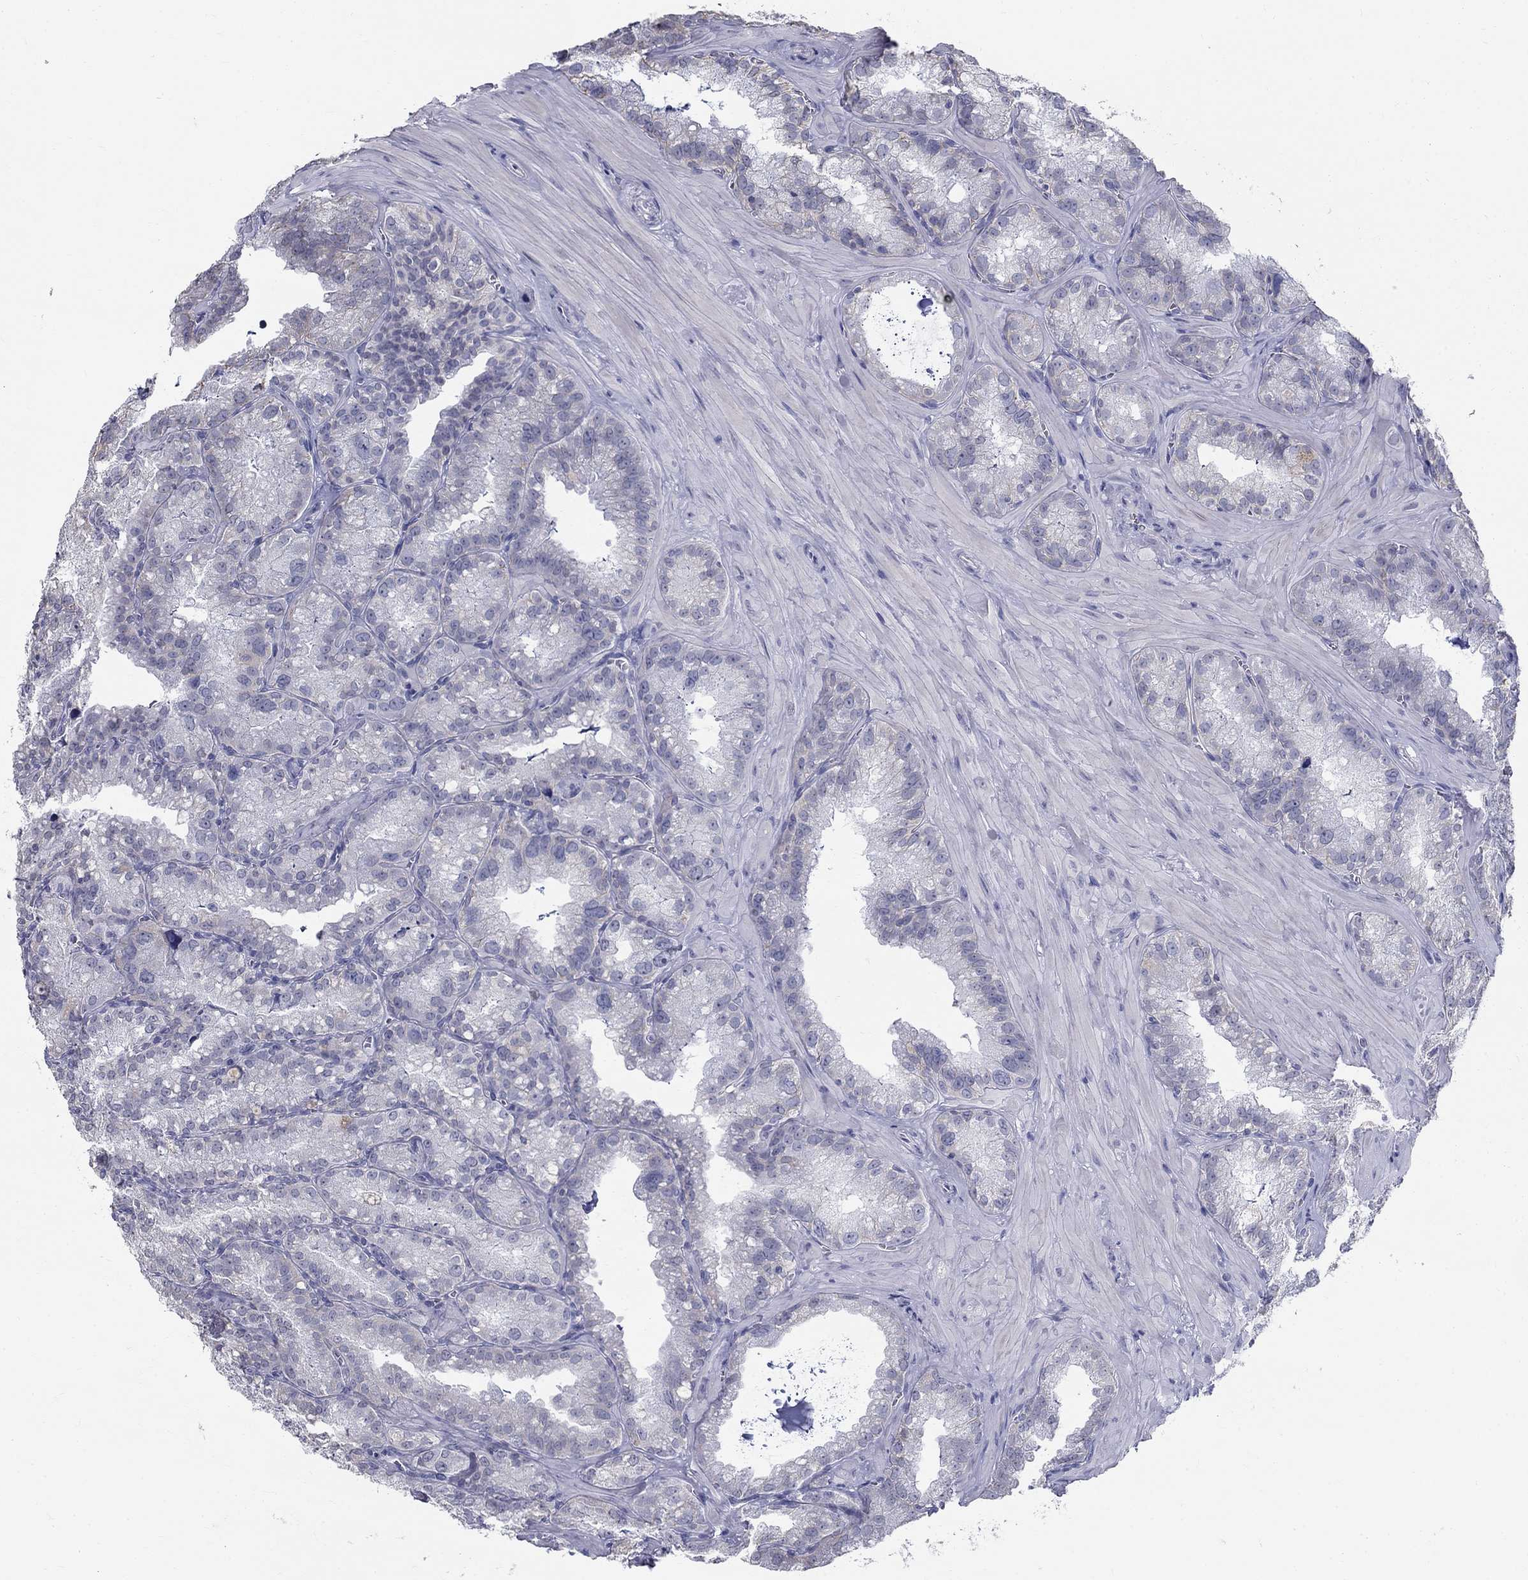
{"staining": {"intensity": "negative", "quantity": "none", "location": "none"}, "tissue": "seminal vesicle", "cell_type": "Glandular cells", "image_type": "normal", "snomed": [{"axis": "morphology", "description": "Normal tissue, NOS"}, {"axis": "topography", "description": "Seminal veicle"}], "caption": "Immunohistochemistry histopathology image of benign human seminal vesicle stained for a protein (brown), which displays no expression in glandular cells. (IHC, brightfield microscopy, high magnification).", "gene": "ENSG00000290147", "patient": {"sex": "male", "age": 57}}